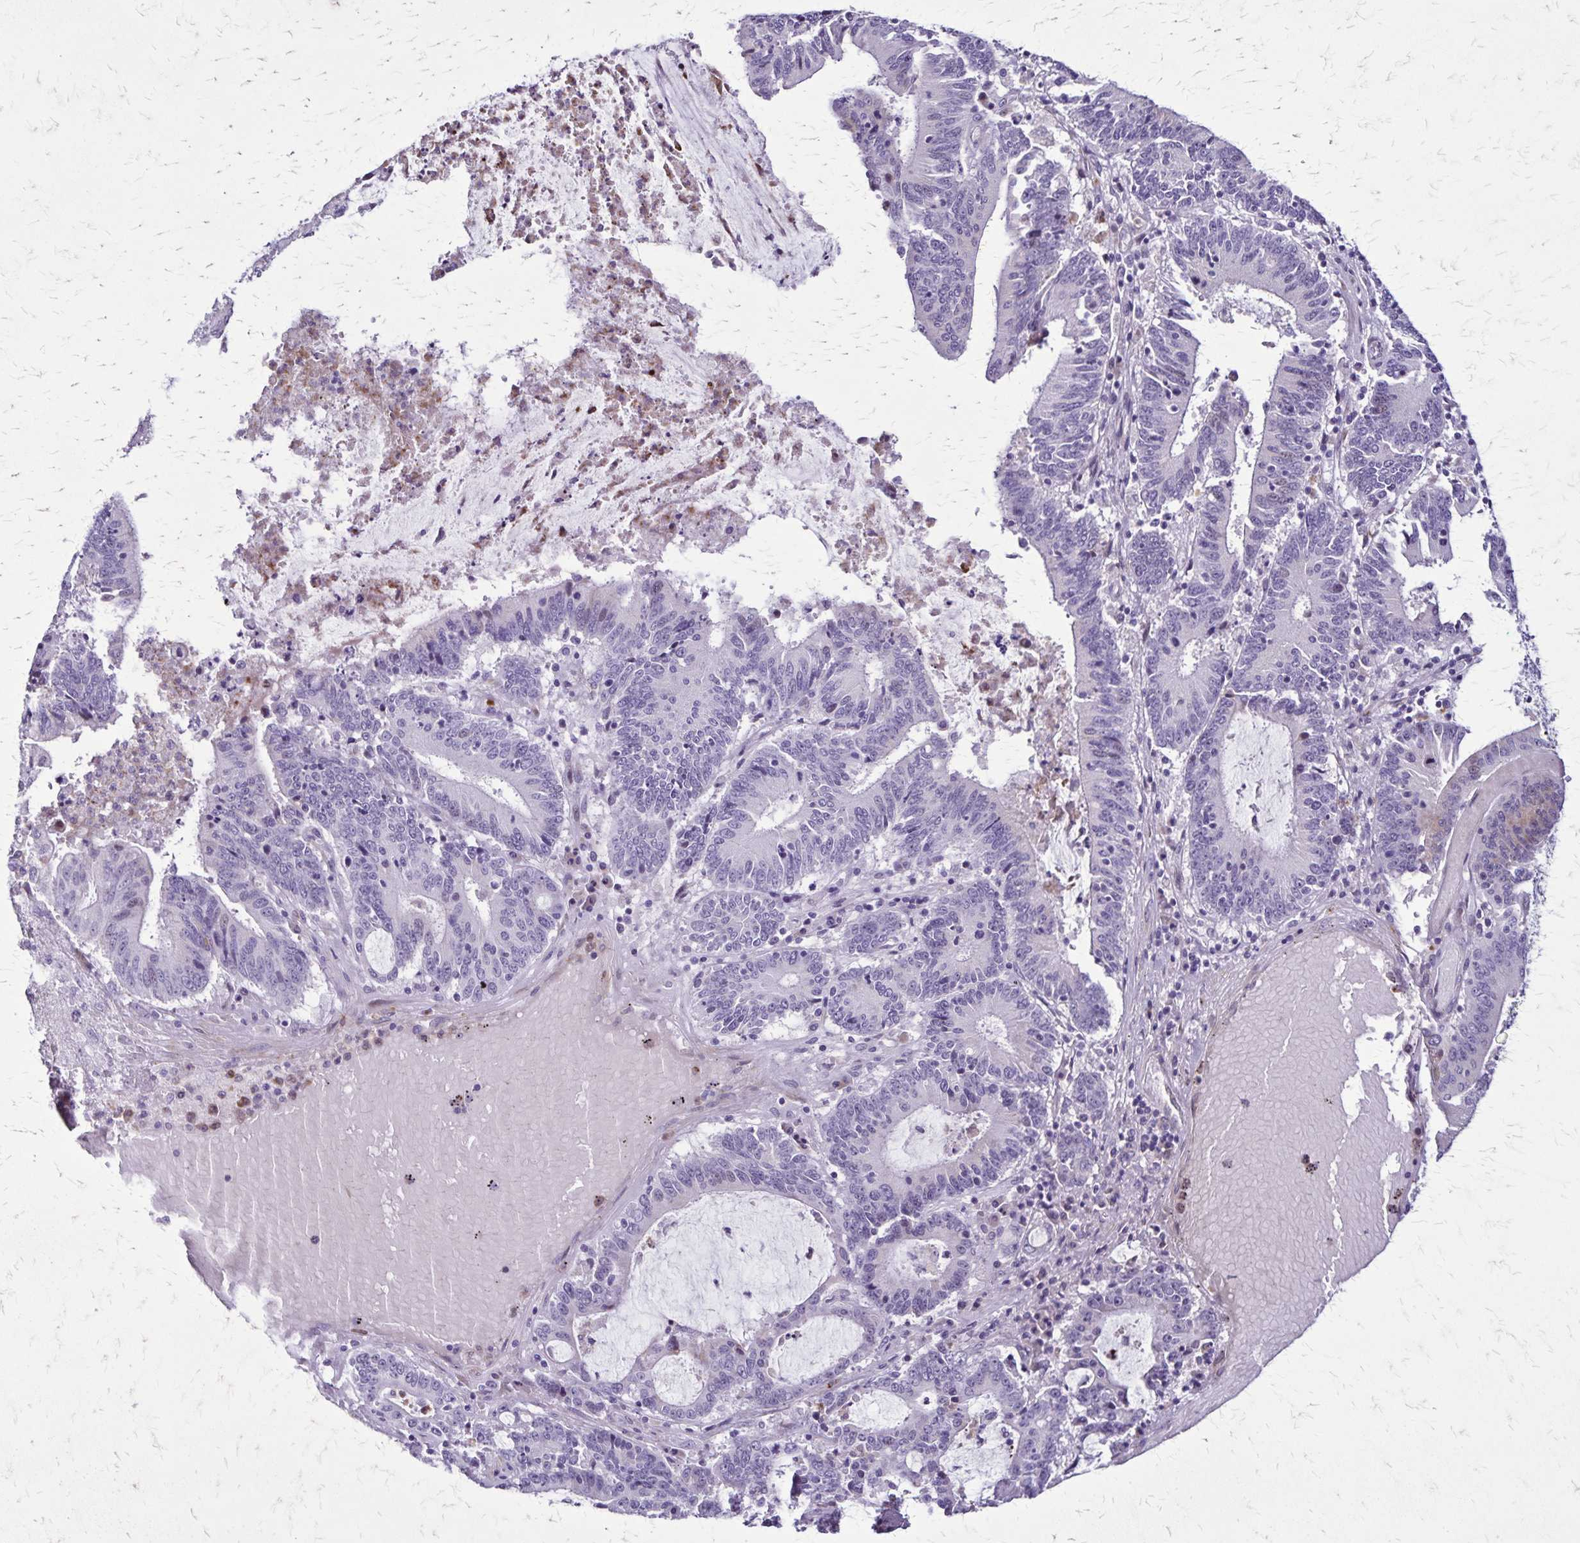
{"staining": {"intensity": "negative", "quantity": "none", "location": "none"}, "tissue": "stomach cancer", "cell_type": "Tumor cells", "image_type": "cancer", "snomed": [{"axis": "morphology", "description": "Adenocarcinoma, NOS"}, {"axis": "topography", "description": "Stomach, upper"}], "caption": "DAB (3,3'-diaminobenzidine) immunohistochemical staining of stomach adenocarcinoma exhibits no significant expression in tumor cells.", "gene": "OR51B5", "patient": {"sex": "male", "age": 68}}